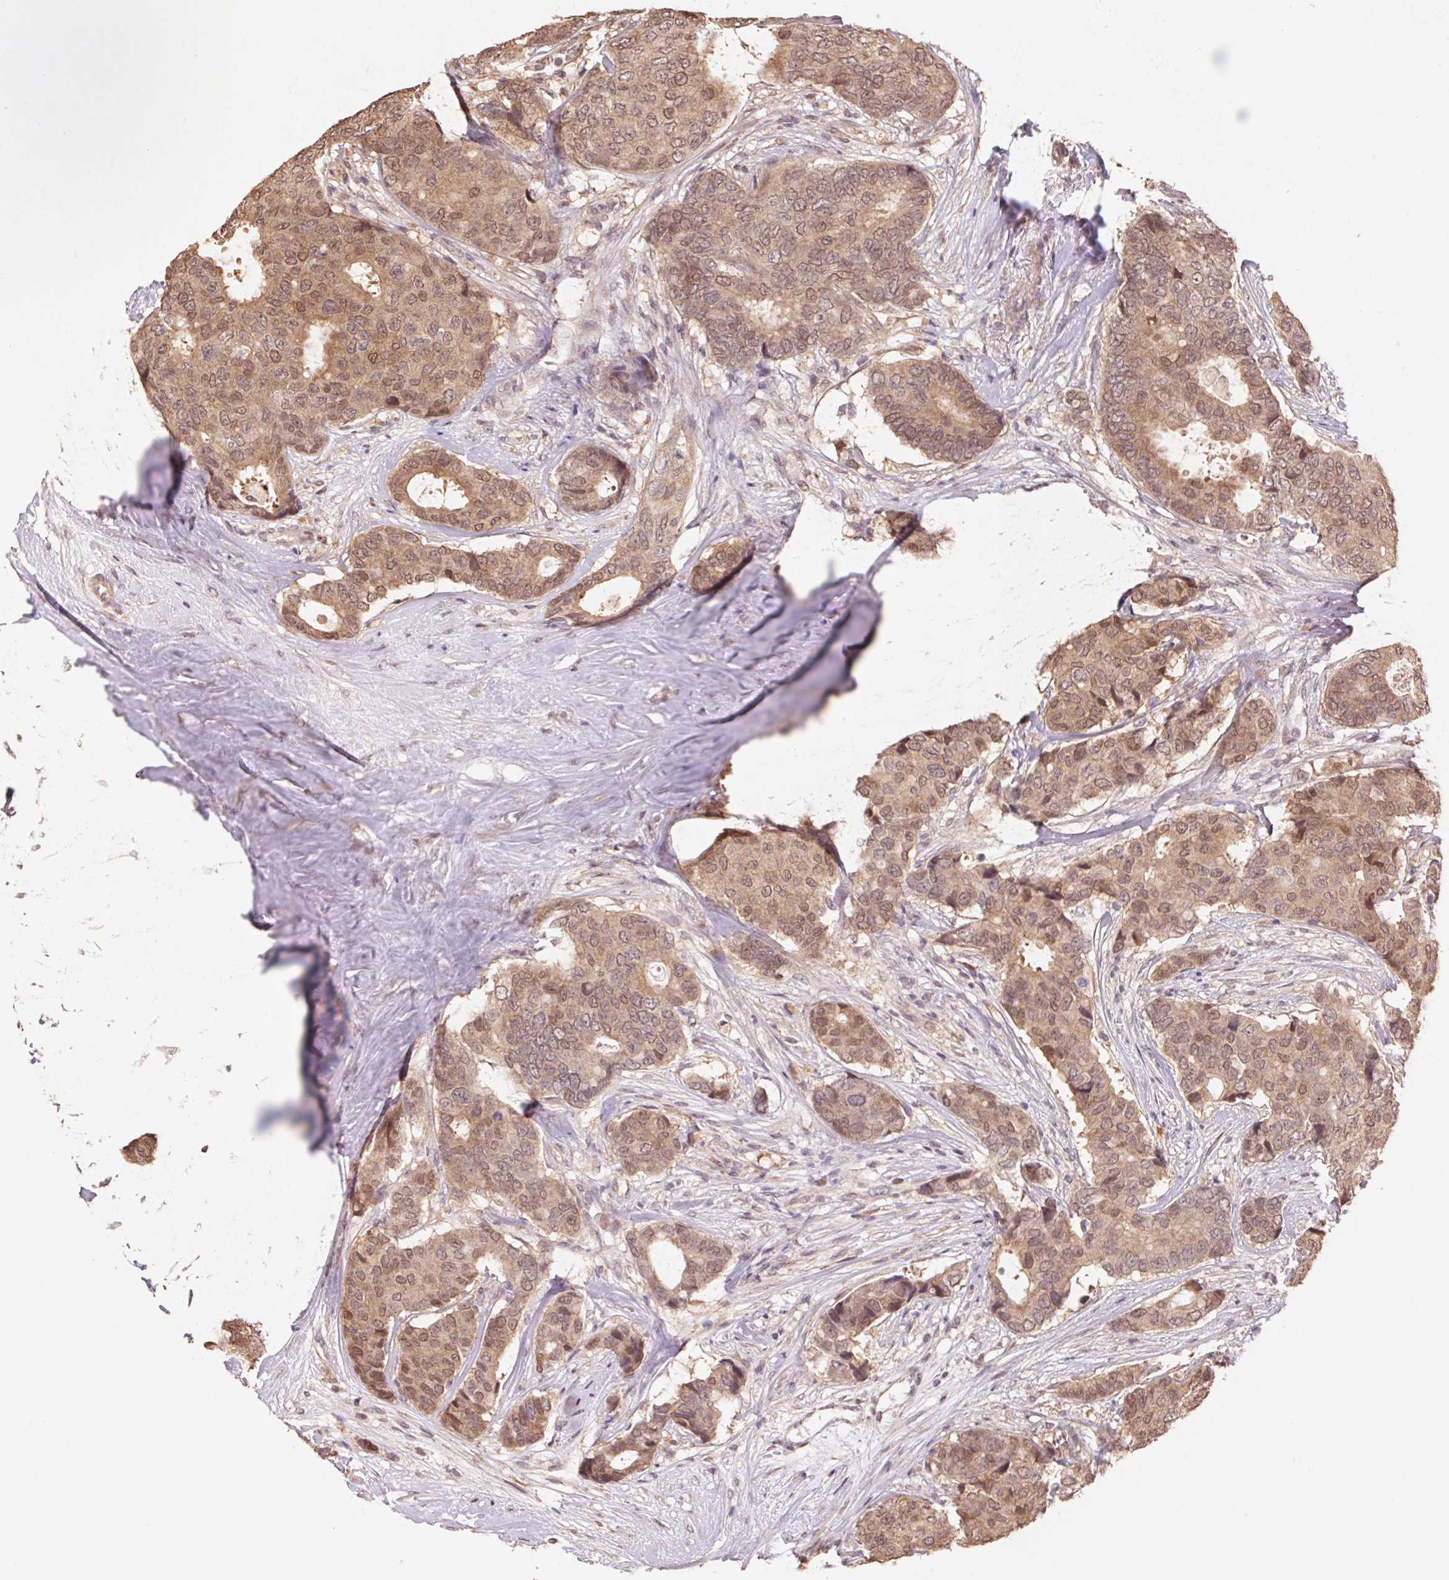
{"staining": {"intensity": "moderate", "quantity": ">75%", "location": "cytoplasmic/membranous,nuclear"}, "tissue": "breast cancer", "cell_type": "Tumor cells", "image_type": "cancer", "snomed": [{"axis": "morphology", "description": "Duct carcinoma"}, {"axis": "topography", "description": "Breast"}], "caption": "An IHC histopathology image of tumor tissue is shown. Protein staining in brown labels moderate cytoplasmic/membranous and nuclear positivity in breast cancer within tumor cells. Immunohistochemistry stains the protein in brown and the nuclei are stained blue.", "gene": "CUTA", "patient": {"sex": "female", "age": 75}}